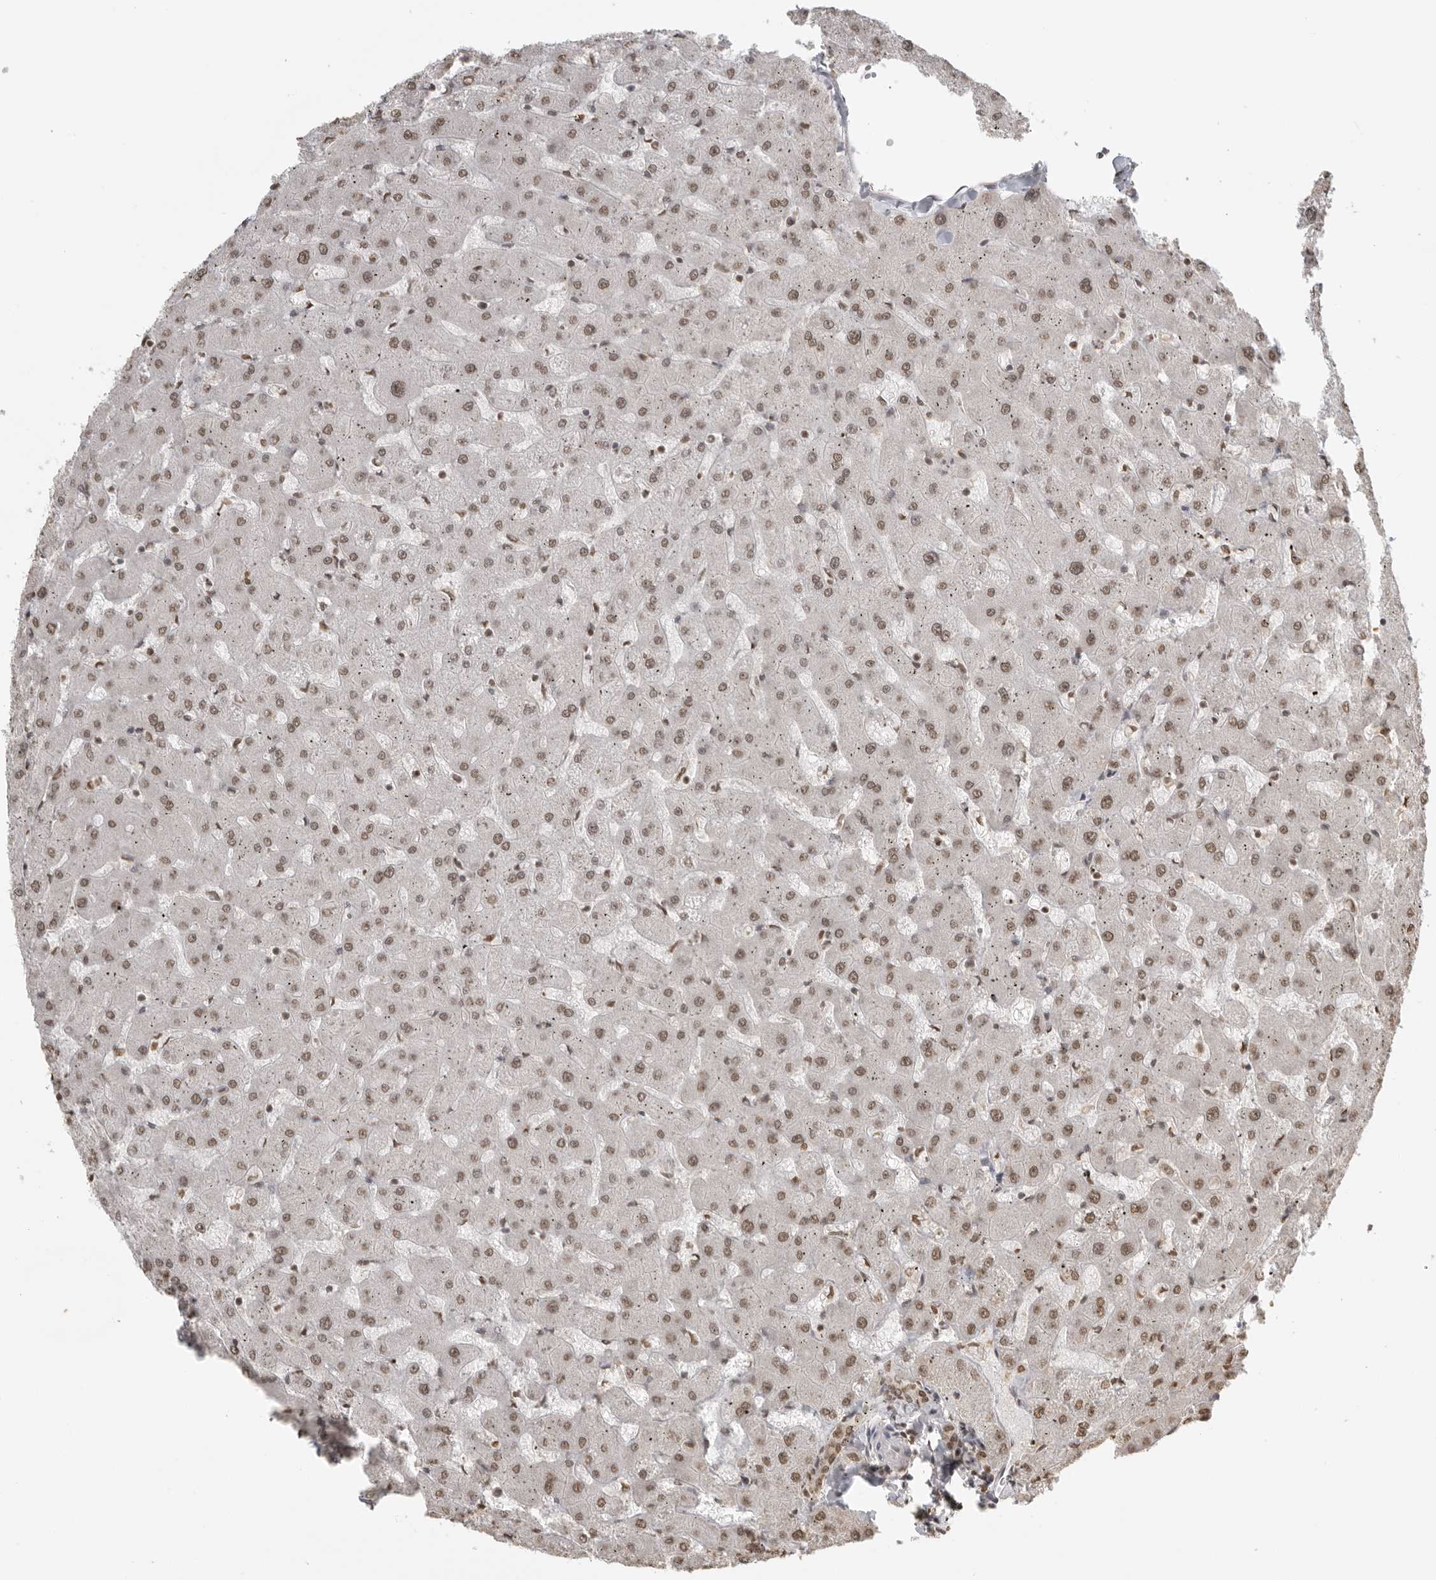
{"staining": {"intensity": "moderate", "quantity": ">75%", "location": "nuclear"}, "tissue": "liver", "cell_type": "Cholangiocytes", "image_type": "normal", "snomed": [{"axis": "morphology", "description": "Normal tissue, NOS"}, {"axis": "topography", "description": "Liver"}], "caption": "Moderate nuclear protein staining is identified in about >75% of cholangiocytes in liver.", "gene": "RPA2", "patient": {"sex": "female", "age": 63}}